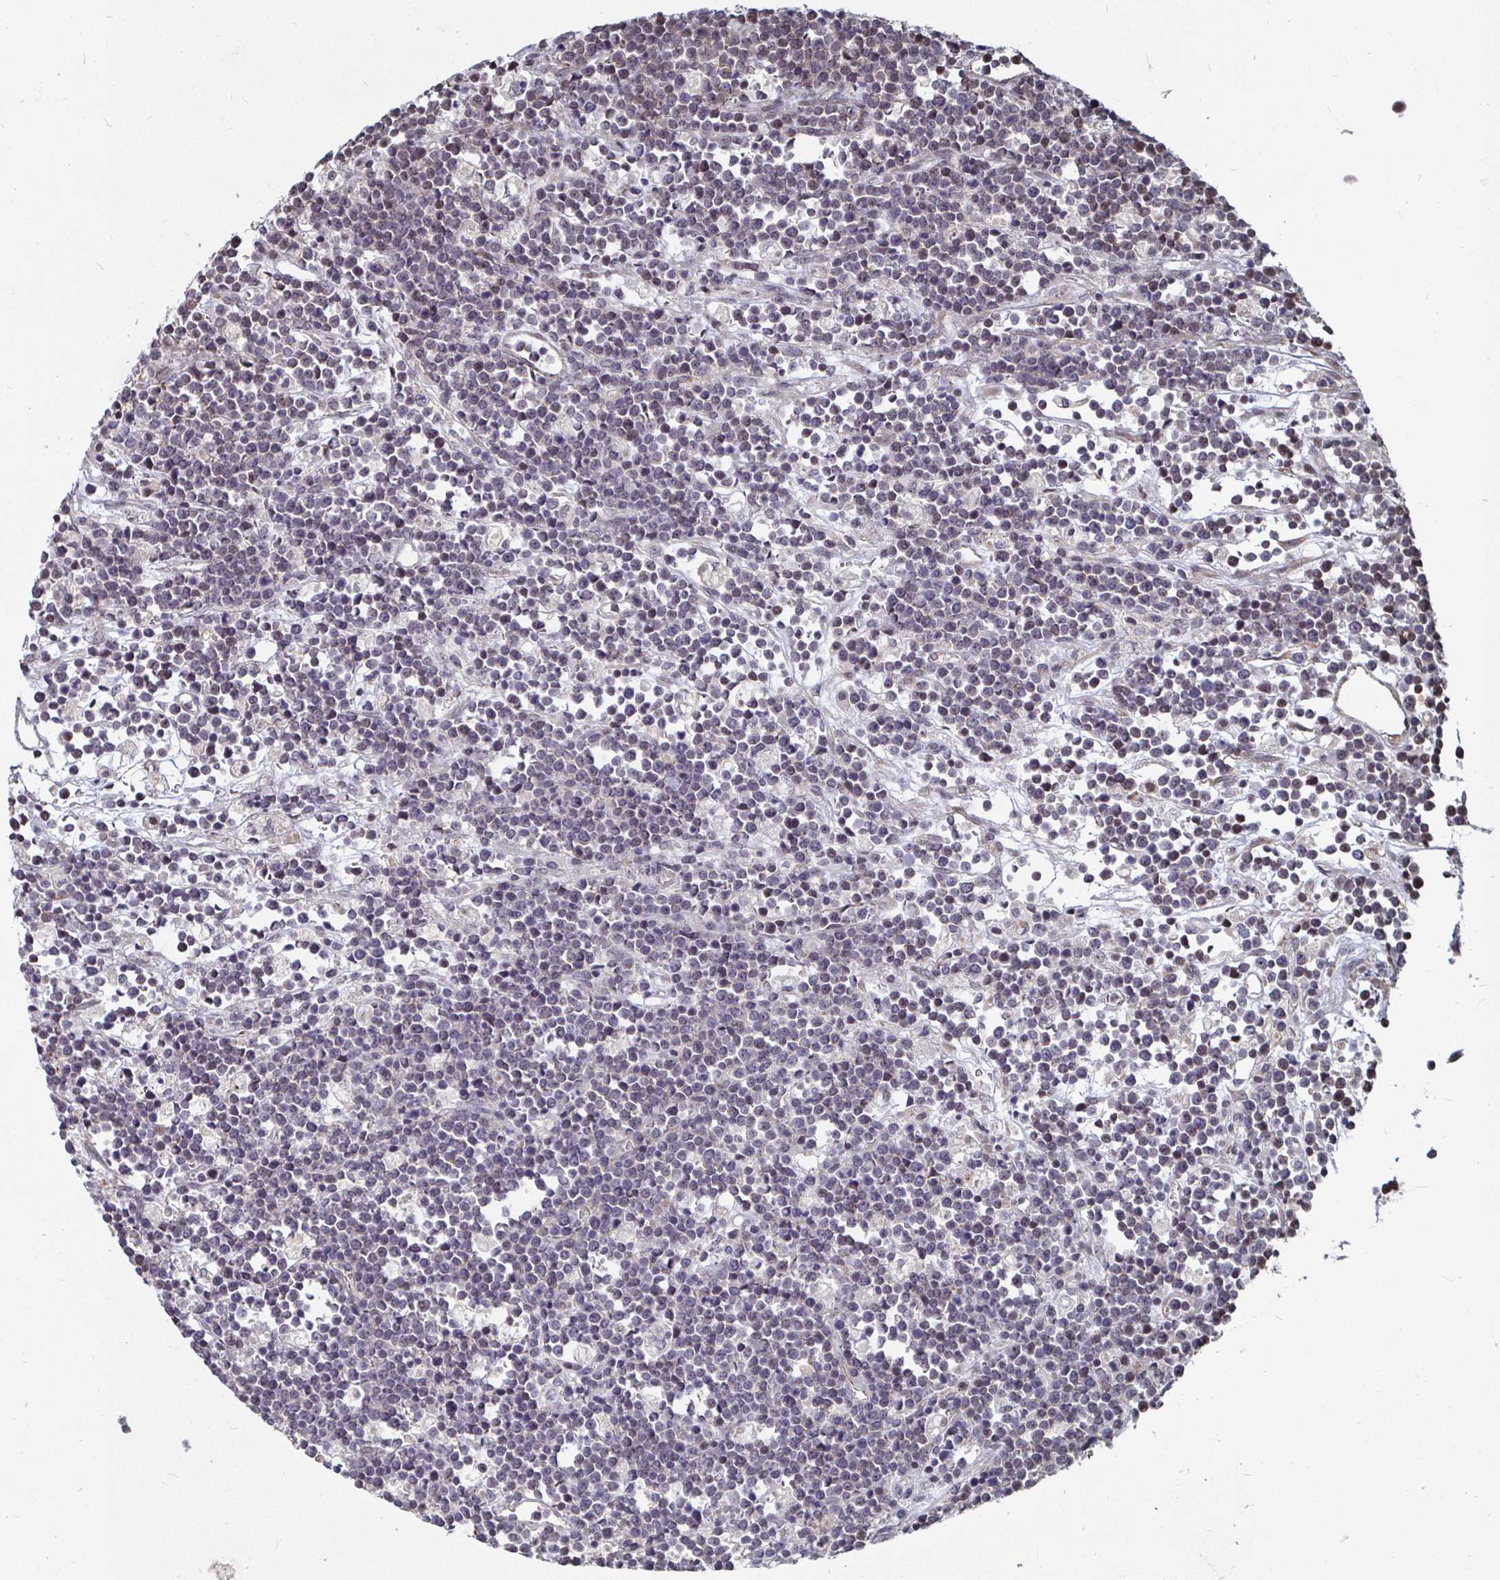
{"staining": {"intensity": "negative", "quantity": "none", "location": "none"}, "tissue": "lymphoma", "cell_type": "Tumor cells", "image_type": "cancer", "snomed": [{"axis": "morphology", "description": "Malignant lymphoma, non-Hodgkin's type, High grade"}, {"axis": "topography", "description": "Ovary"}], "caption": "An immunohistochemistry photomicrograph of lymphoma is shown. There is no staining in tumor cells of lymphoma.", "gene": "CAPN11", "patient": {"sex": "female", "age": 56}}